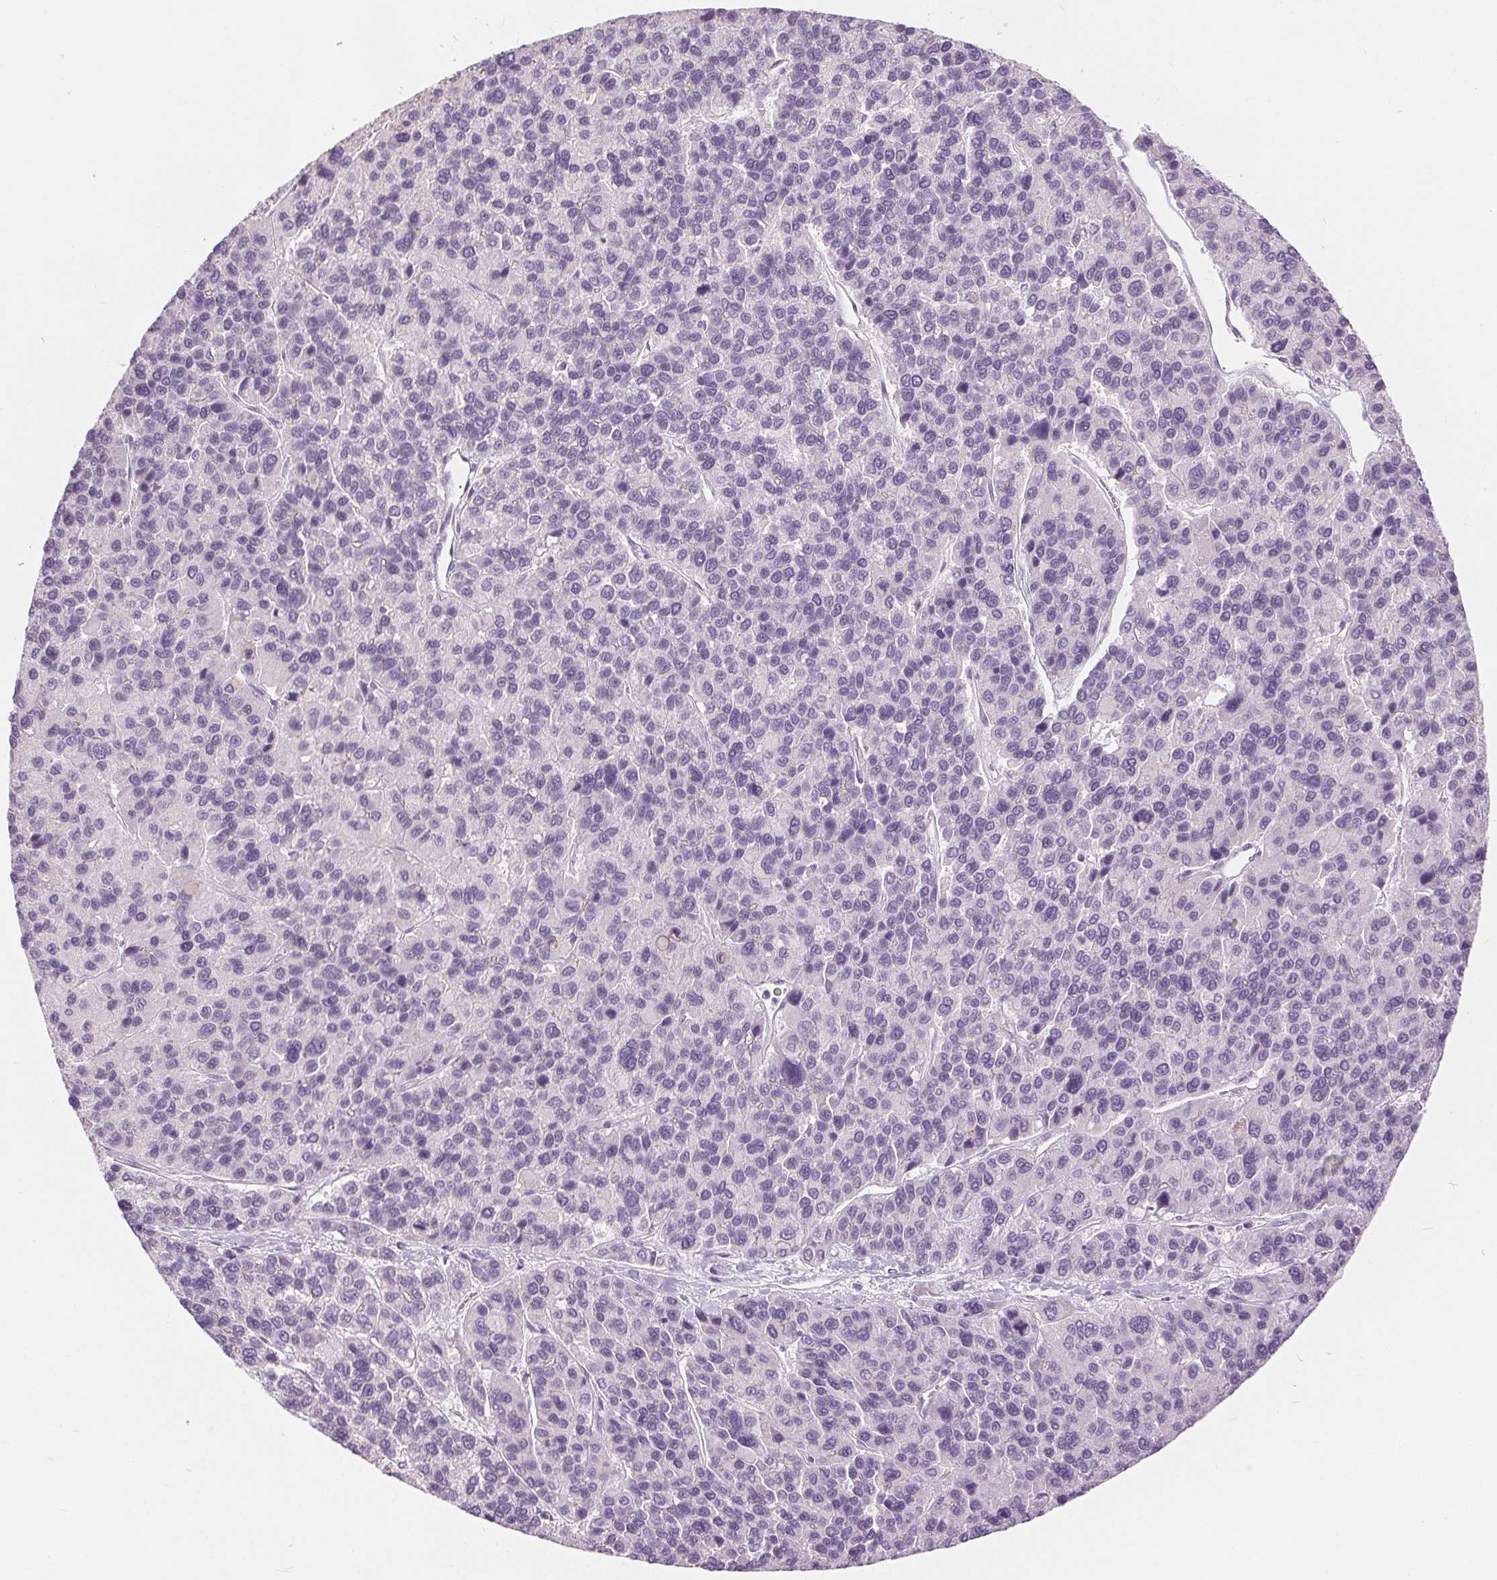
{"staining": {"intensity": "negative", "quantity": "none", "location": "none"}, "tissue": "liver cancer", "cell_type": "Tumor cells", "image_type": "cancer", "snomed": [{"axis": "morphology", "description": "Carcinoma, Hepatocellular, NOS"}, {"axis": "topography", "description": "Liver"}], "caption": "Protein analysis of liver cancer exhibits no significant positivity in tumor cells.", "gene": "DSG3", "patient": {"sex": "female", "age": 41}}